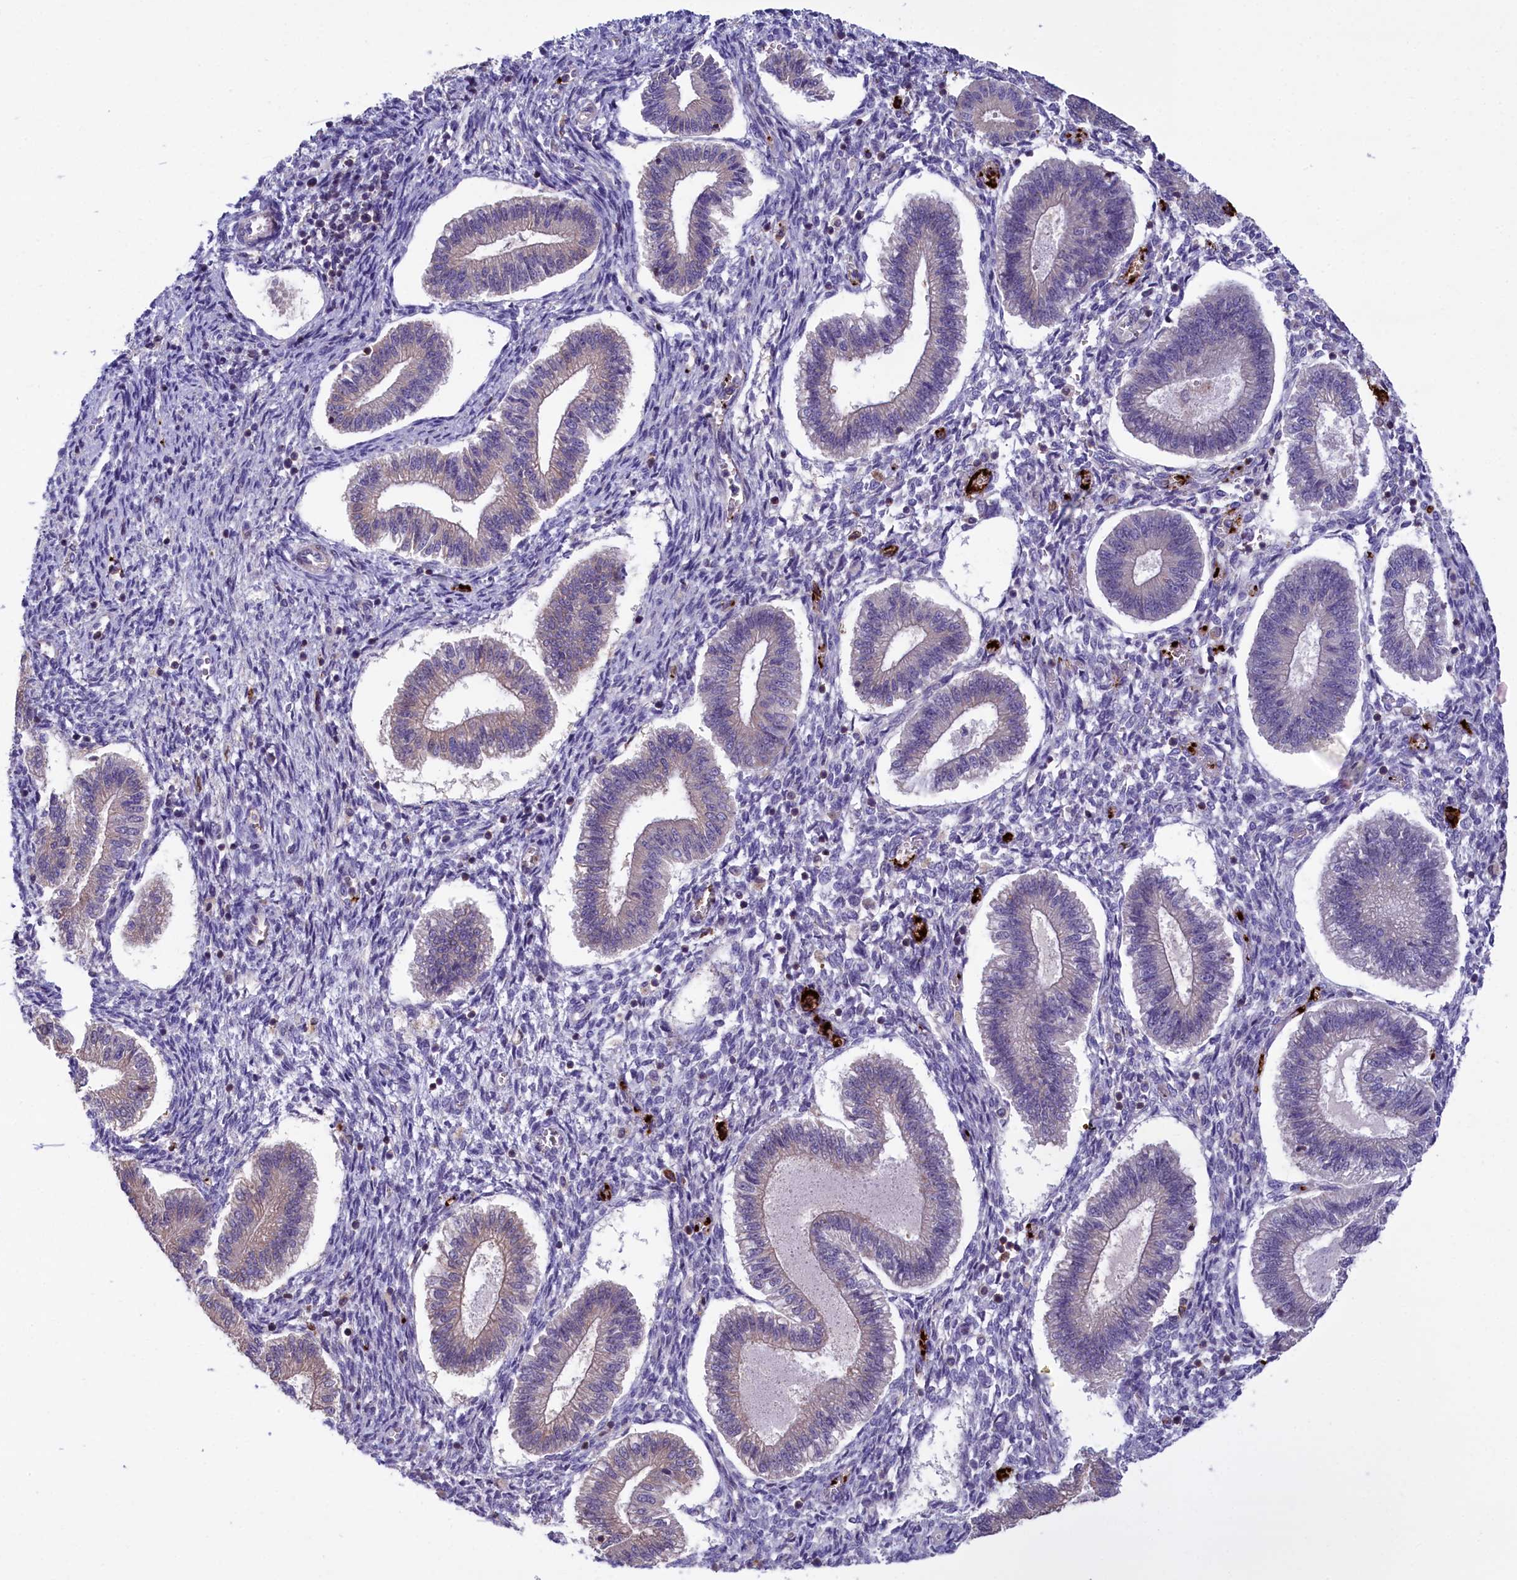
{"staining": {"intensity": "negative", "quantity": "none", "location": "none"}, "tissue": "endometrium", "cell_type": "Cells in endometrial stroma", "image_type": "normal", "snomed": [{"axis": "morphology", "description": "Normal tissue, NOS"}, {"axis": "topography", "description": "Endometrium"}], "caption": "IHC of unremarkable human endometrium displays no staining in cells in endometrial stroma. The staining is performed using DAB (3,3'-diaminobenzidine) brown chromogen with nuclei counter-stained in using hematoxylin.", "gene": "HEATR3", "patient": {"sex": "female", "age": 25}}